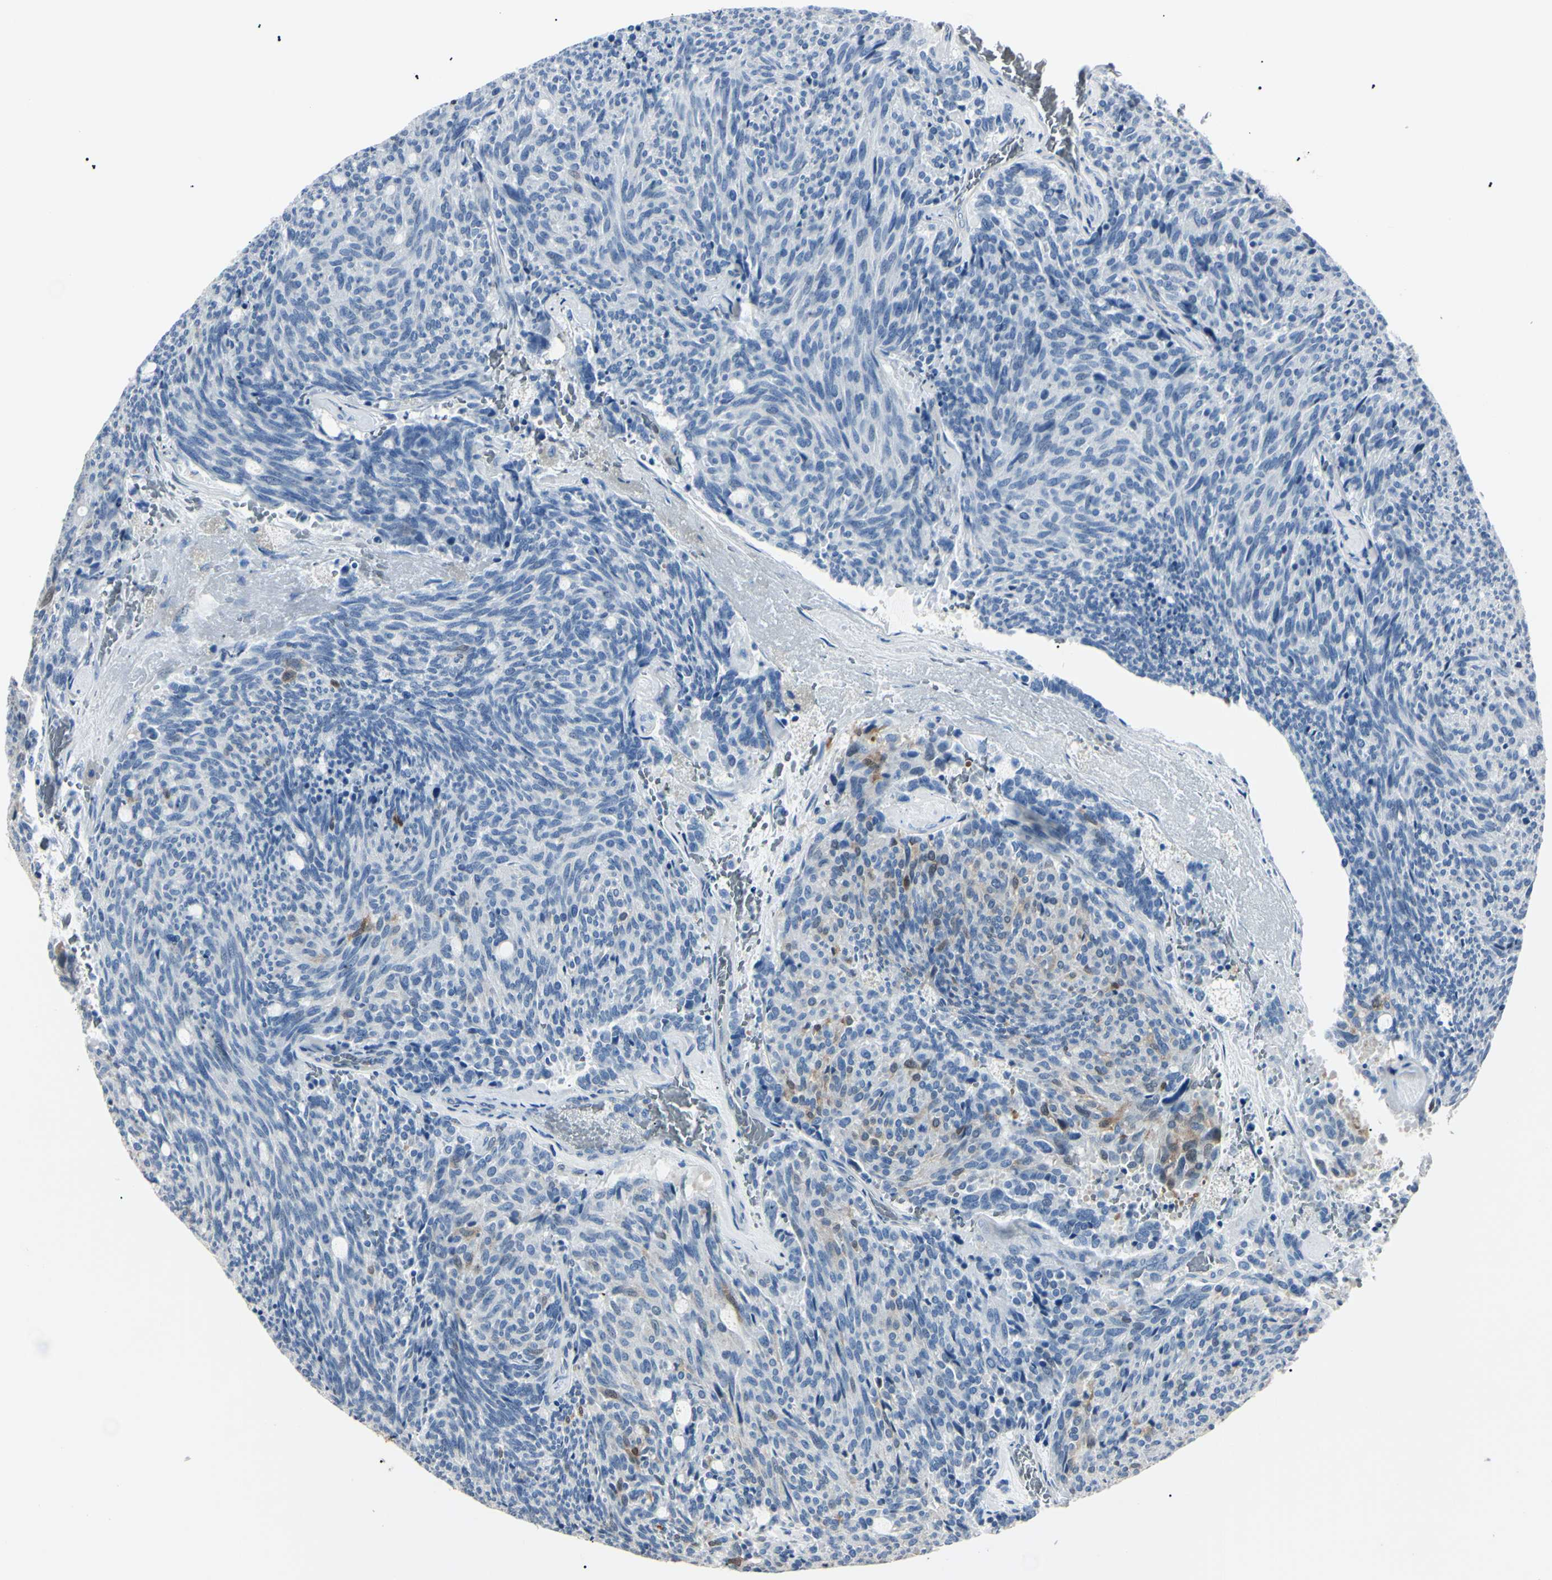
{"staining": {"intensity": "weak", "quantity": "<25%", "location": "cytoplasmic/membranous"}, "tissue": "carcinoid", "cell_type": "Tumor cells", "image_type": "cancer", "snomed": [{"axis": "morphology", "description": "Carcinoid, malignant, NOS"}, {"axis": "topography", "description": "Pancreas"}], "caption": "Tumor cells are negative for protein expression in human carcinoid.", "gene": "AKR1C3", "patient": {"sex": "female", "age": 54}}